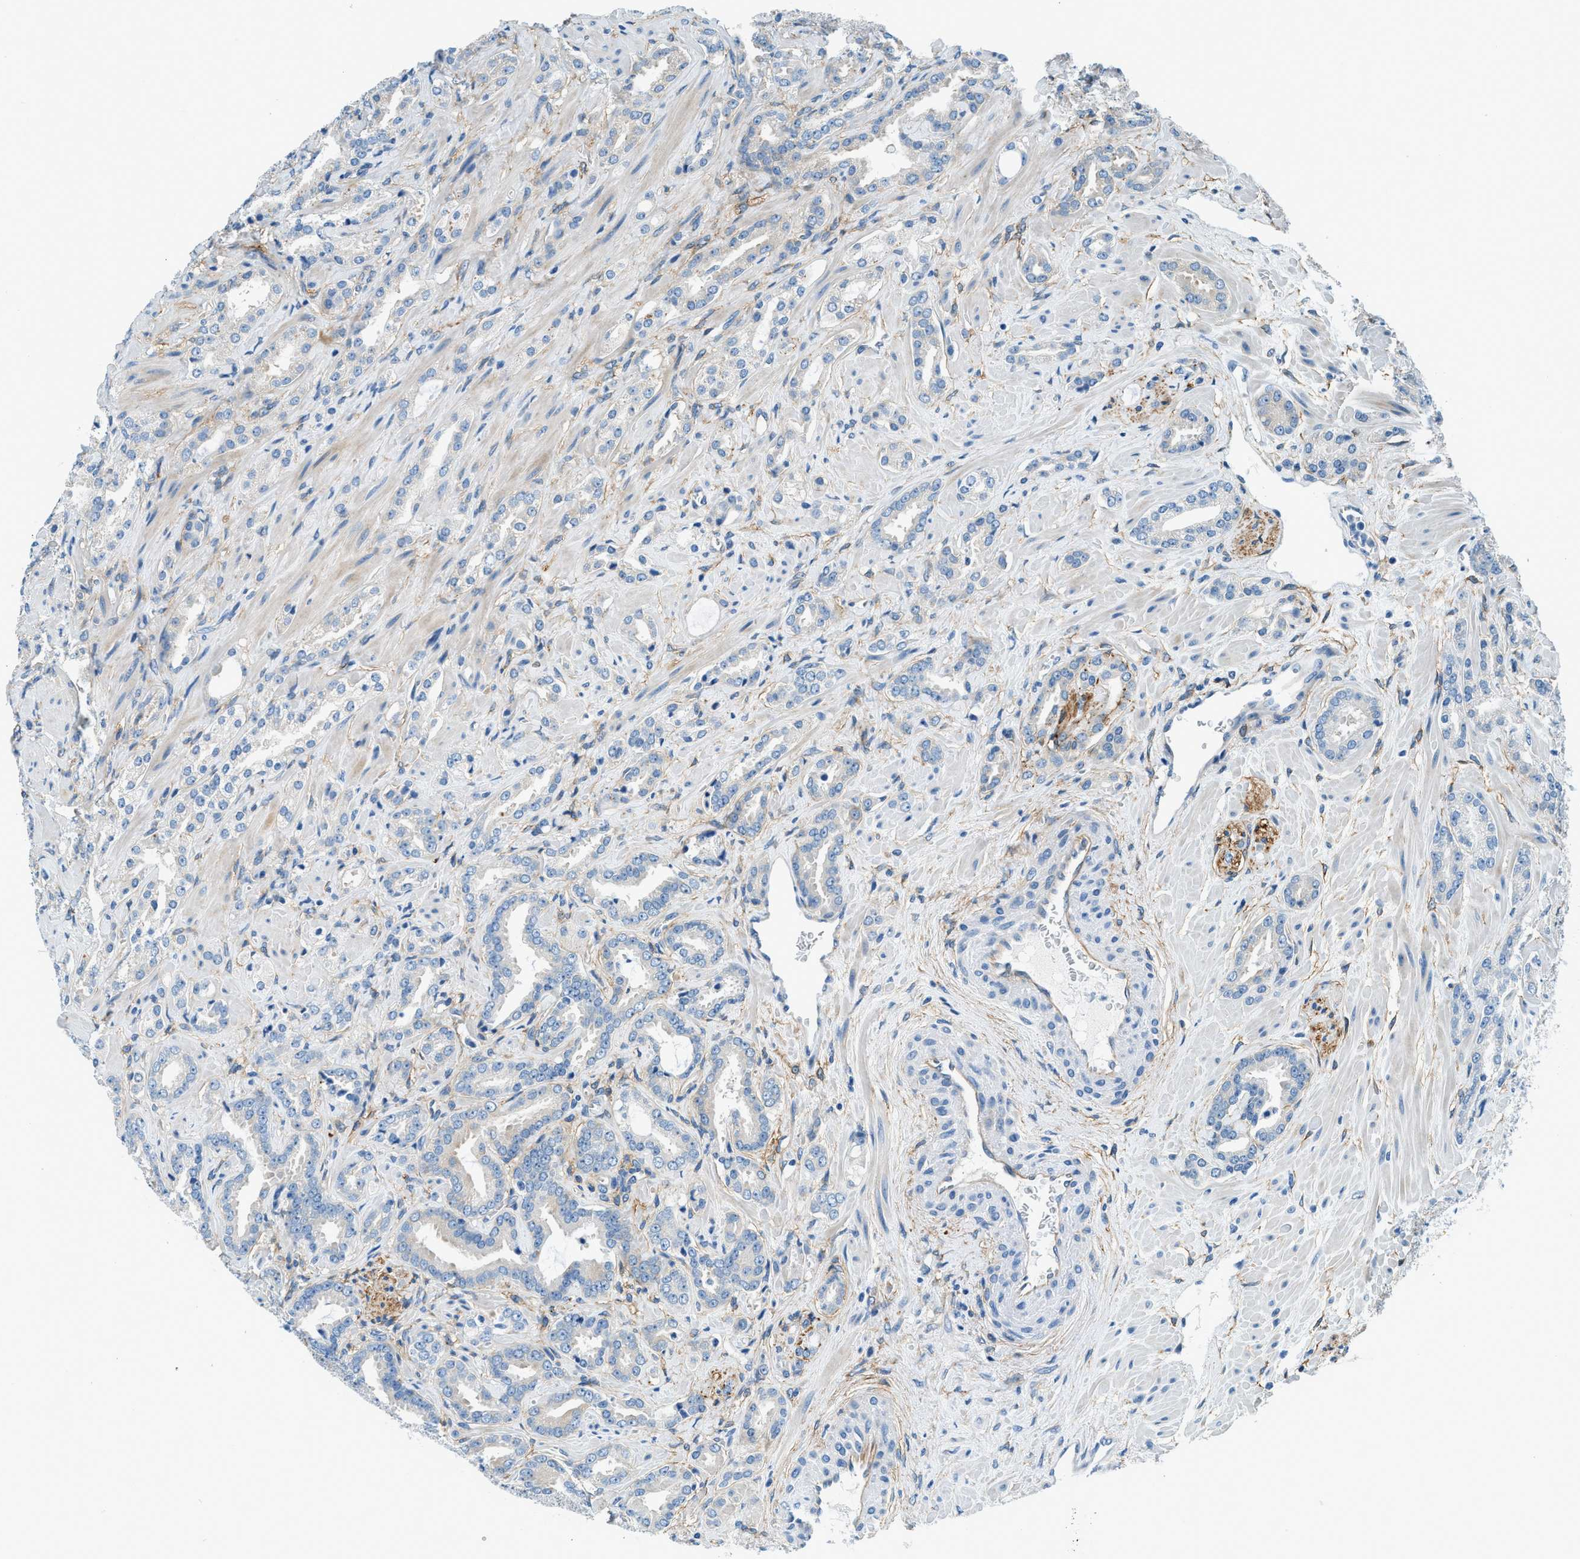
{"staining": {"intensity": "negative", "quantity": "none", "location": "none"}, "tissue": "prostate cancer", "cell_type": "Tumor cells", "image_type": "cancer", "snomed": [{"axis": "morphology", "description": "Adenocarcinoma, High grade"}, {"axis": "topography", "description": "Prostate"}], "caption": "IHC photomicrograph of neoplastic tissue: prostate cancer stained with DAB (3,3'-diaminobenzidine) demonstrates no significant protein staining in tumor cells.", "gene": "ZNF367", "patient": {"sex": "male", "age": 64}}